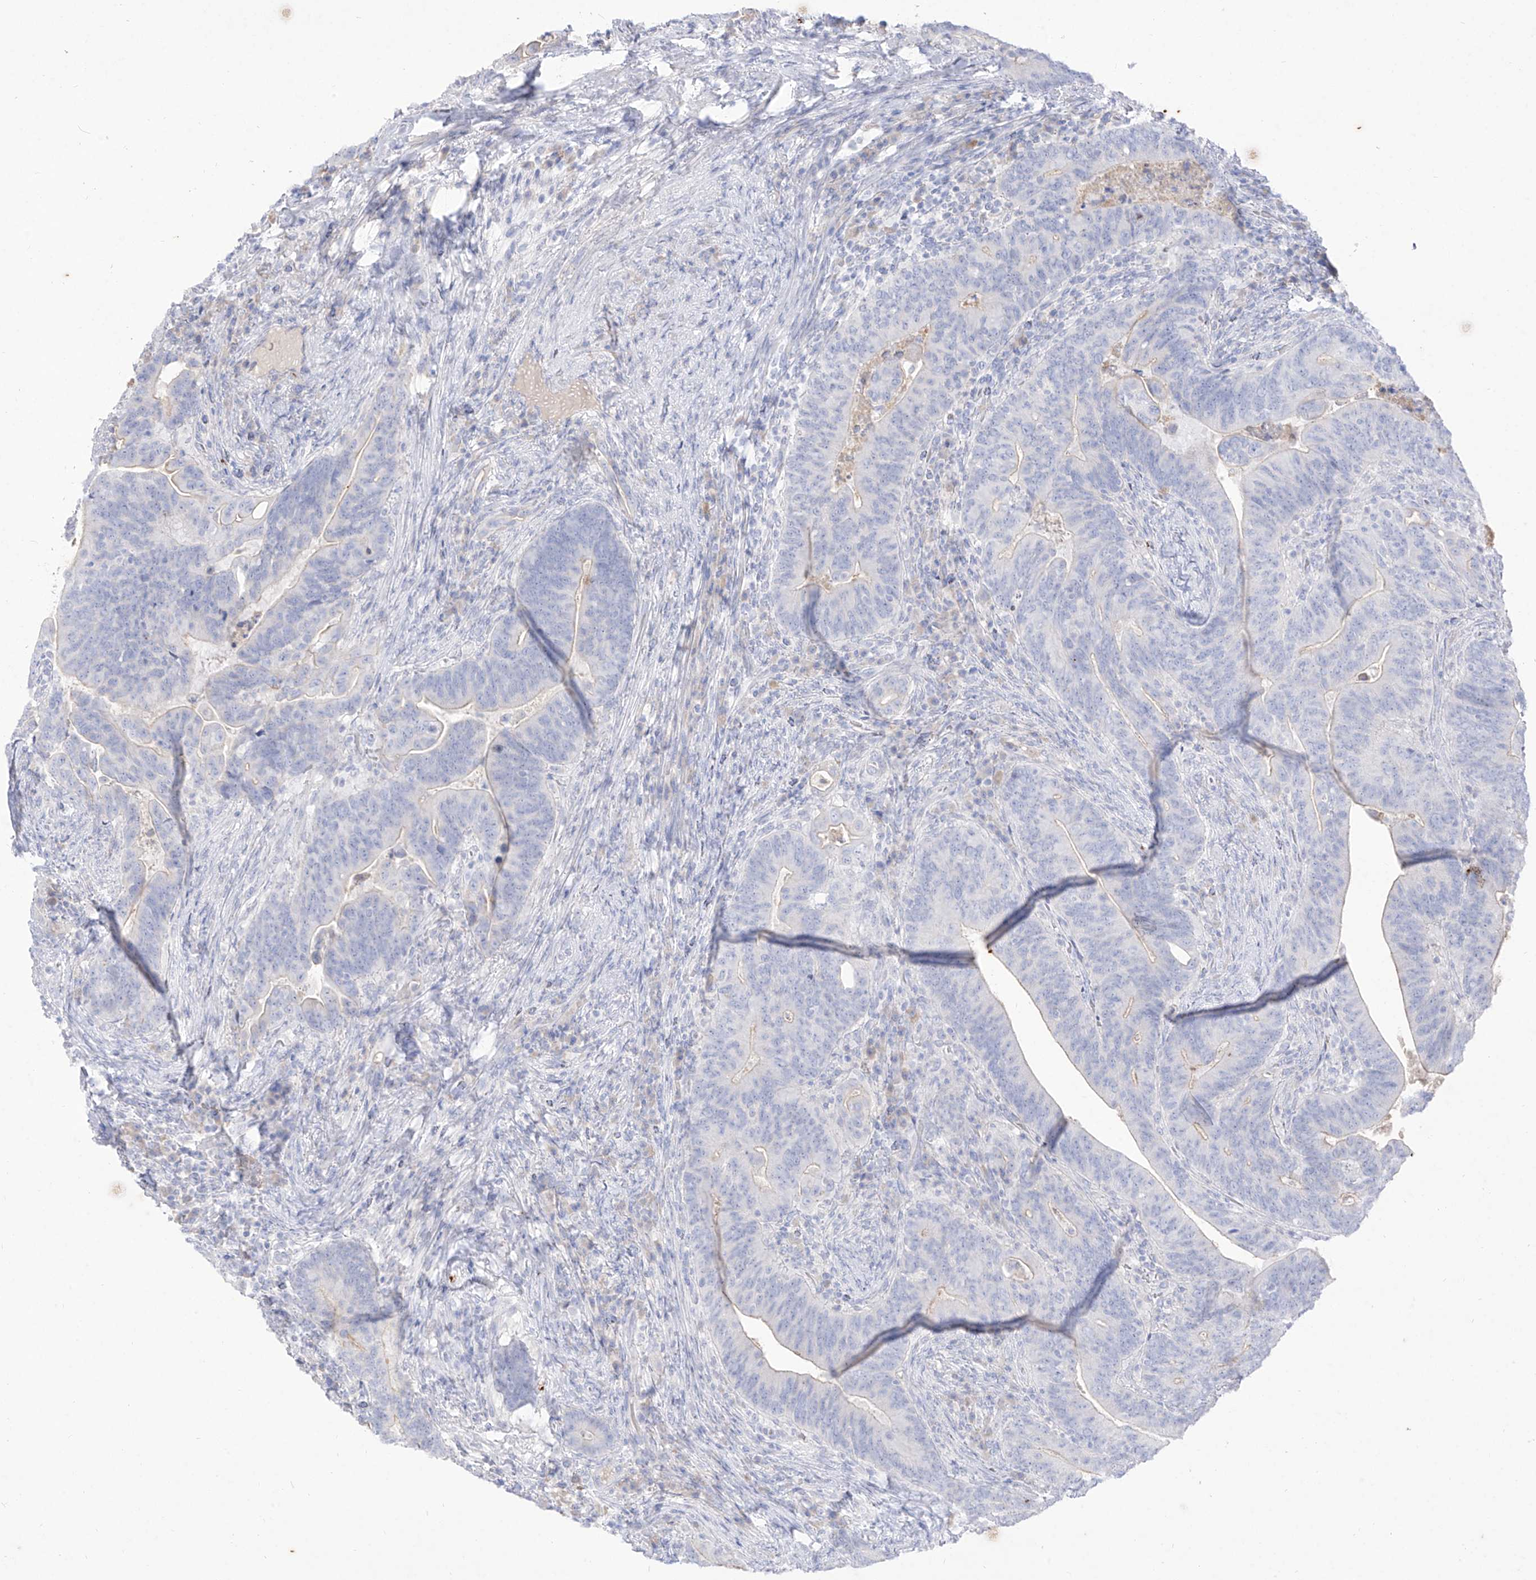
{"staining": {"intensity": "negative", "quantity": "none", "location": "none"}, "tissue": "colorectal cancer", "cell_type": "Tumor cells", "image_type": "cancer", "snomed": [{"axis": "morphology", "description": "Adenocarcinoma, NOS"}, {"axis": "topography", "description": "Colon"}], "caption": "The immunohistochemistry histopathology image has no significant expression in tumor cells of colorectal cancer tissue.", "gene": "TGM4", "patient": {"sex": "female", "age": 66}}